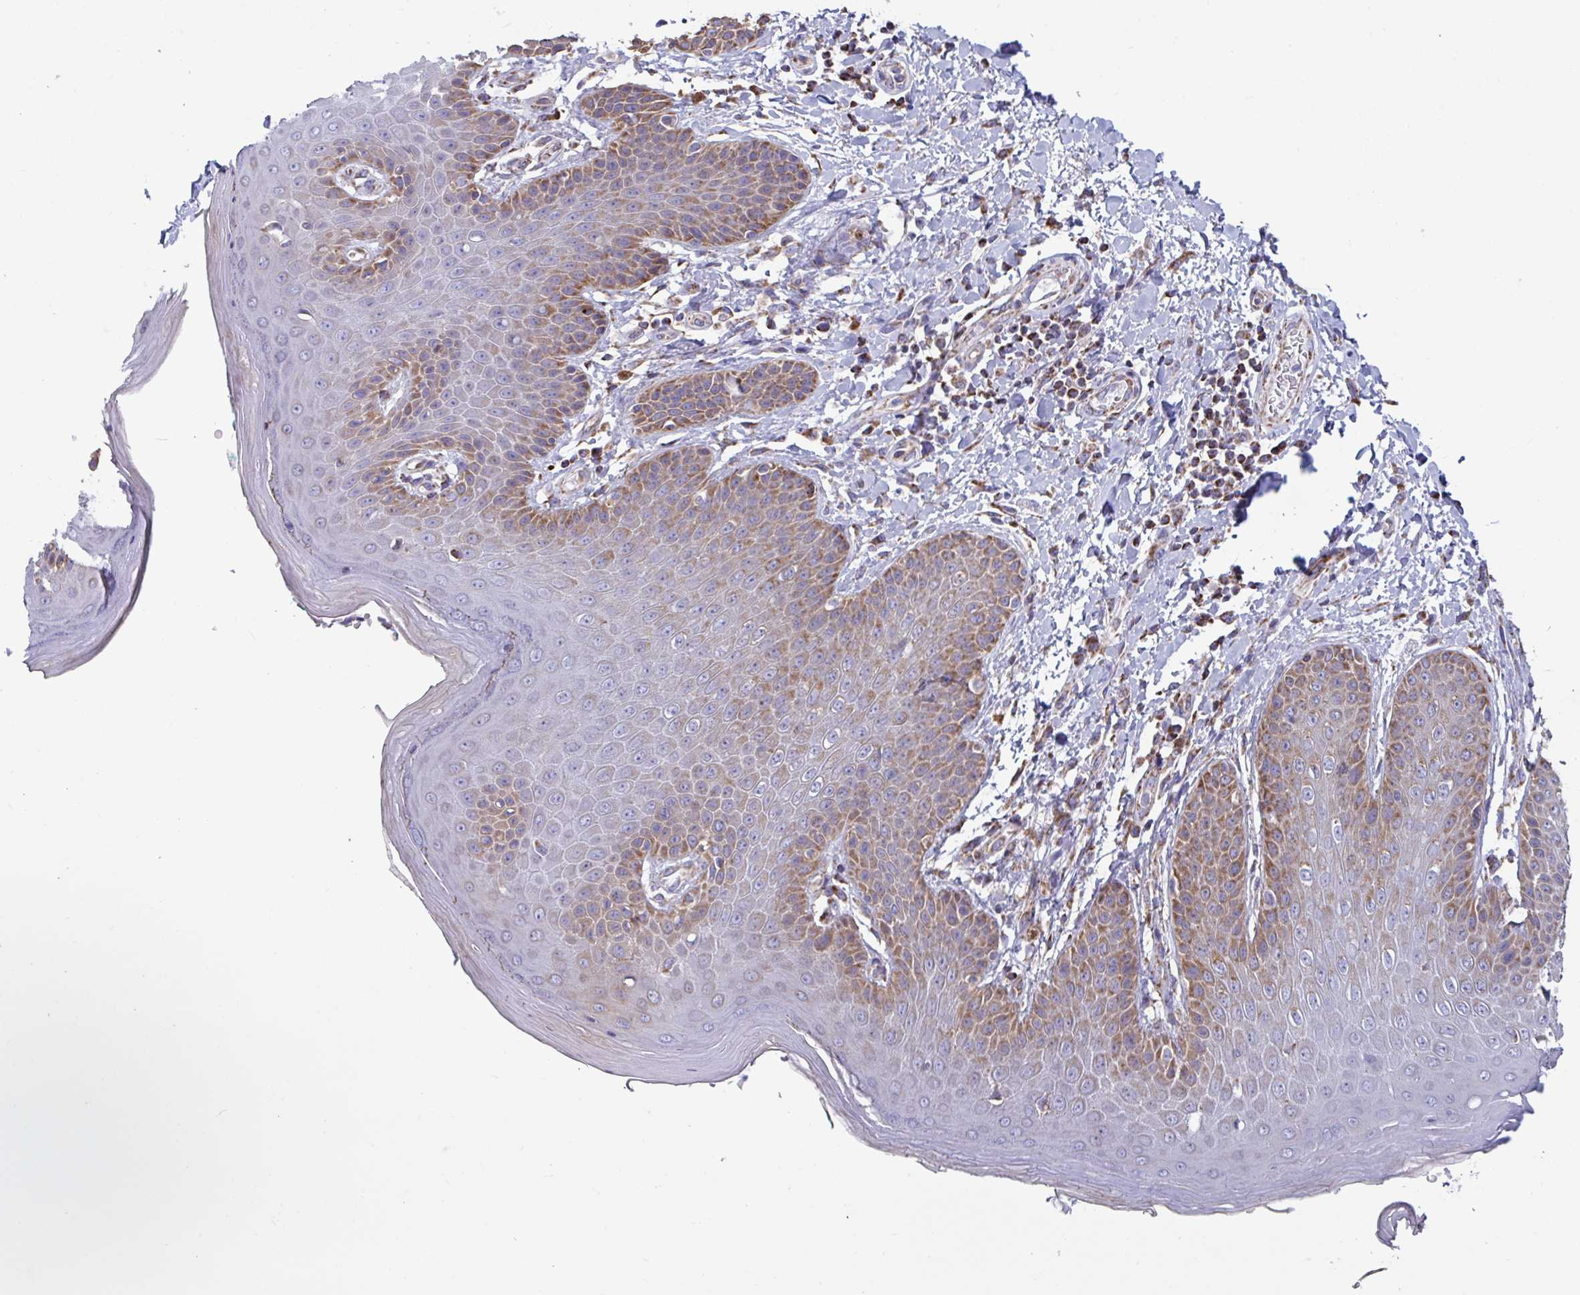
{"staining": {"intensity": "moderate", "quantity": "25%-75%", "location": "cytoplasmic/membranous"}, "tissue": "skin", "cell_type": "Epidermal cells", "image_type": "normal", "snomed": [{"axis": "morphology", "description": "Normal tissue, NOS"}, {"axis": "topography", "description": "Peripheral nerve tissue"}], "caption": "This histopathology image exhibits immunohistochemistry staining of benign human skin, with medium moderate cytoplasmic/membranous expression in approximately 25%-75% of epidermal cells.", "gene": "BCAT2", "patient": {"sex": "male", "age": 51}}